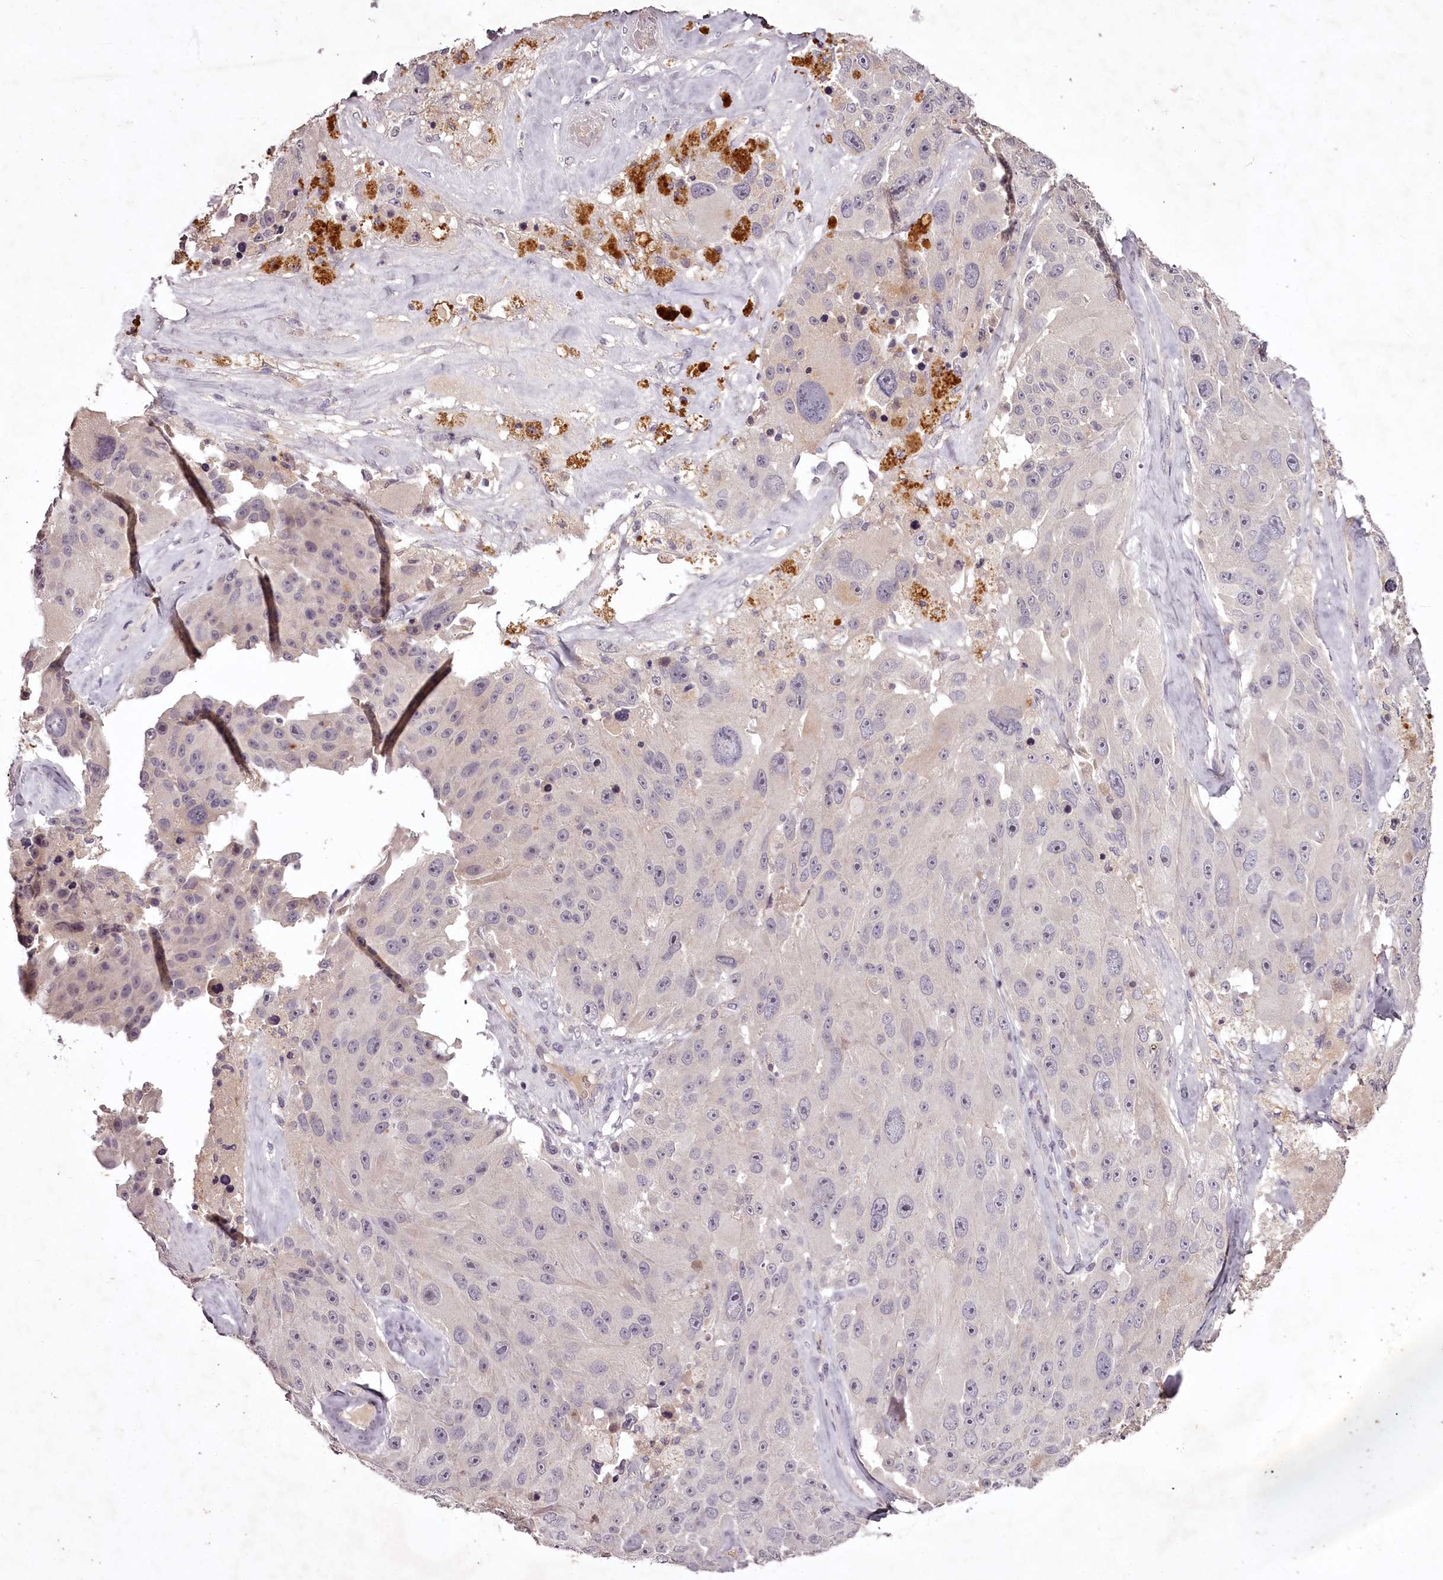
{"staining": {"intensity": "negative", "quantity": "none", "location": "none"}, "tissue": "melanoma", "cell_type": "Tumor cells", "image_type": "cancer", "snomed": [{"axis": "morphology", "description": "Malignant melanoma, Metastatic site"}, {"axis": "topography", "description": "Lymph node"}], "caption": "The micrograph displays no staining of tumor cells in malignant melanoma (metastatic site). (DAB immunohistochemistry with hematoxylin counter stain).", "gene": "RBMXL2", "patient": {"sex": "male", "age": 62}}